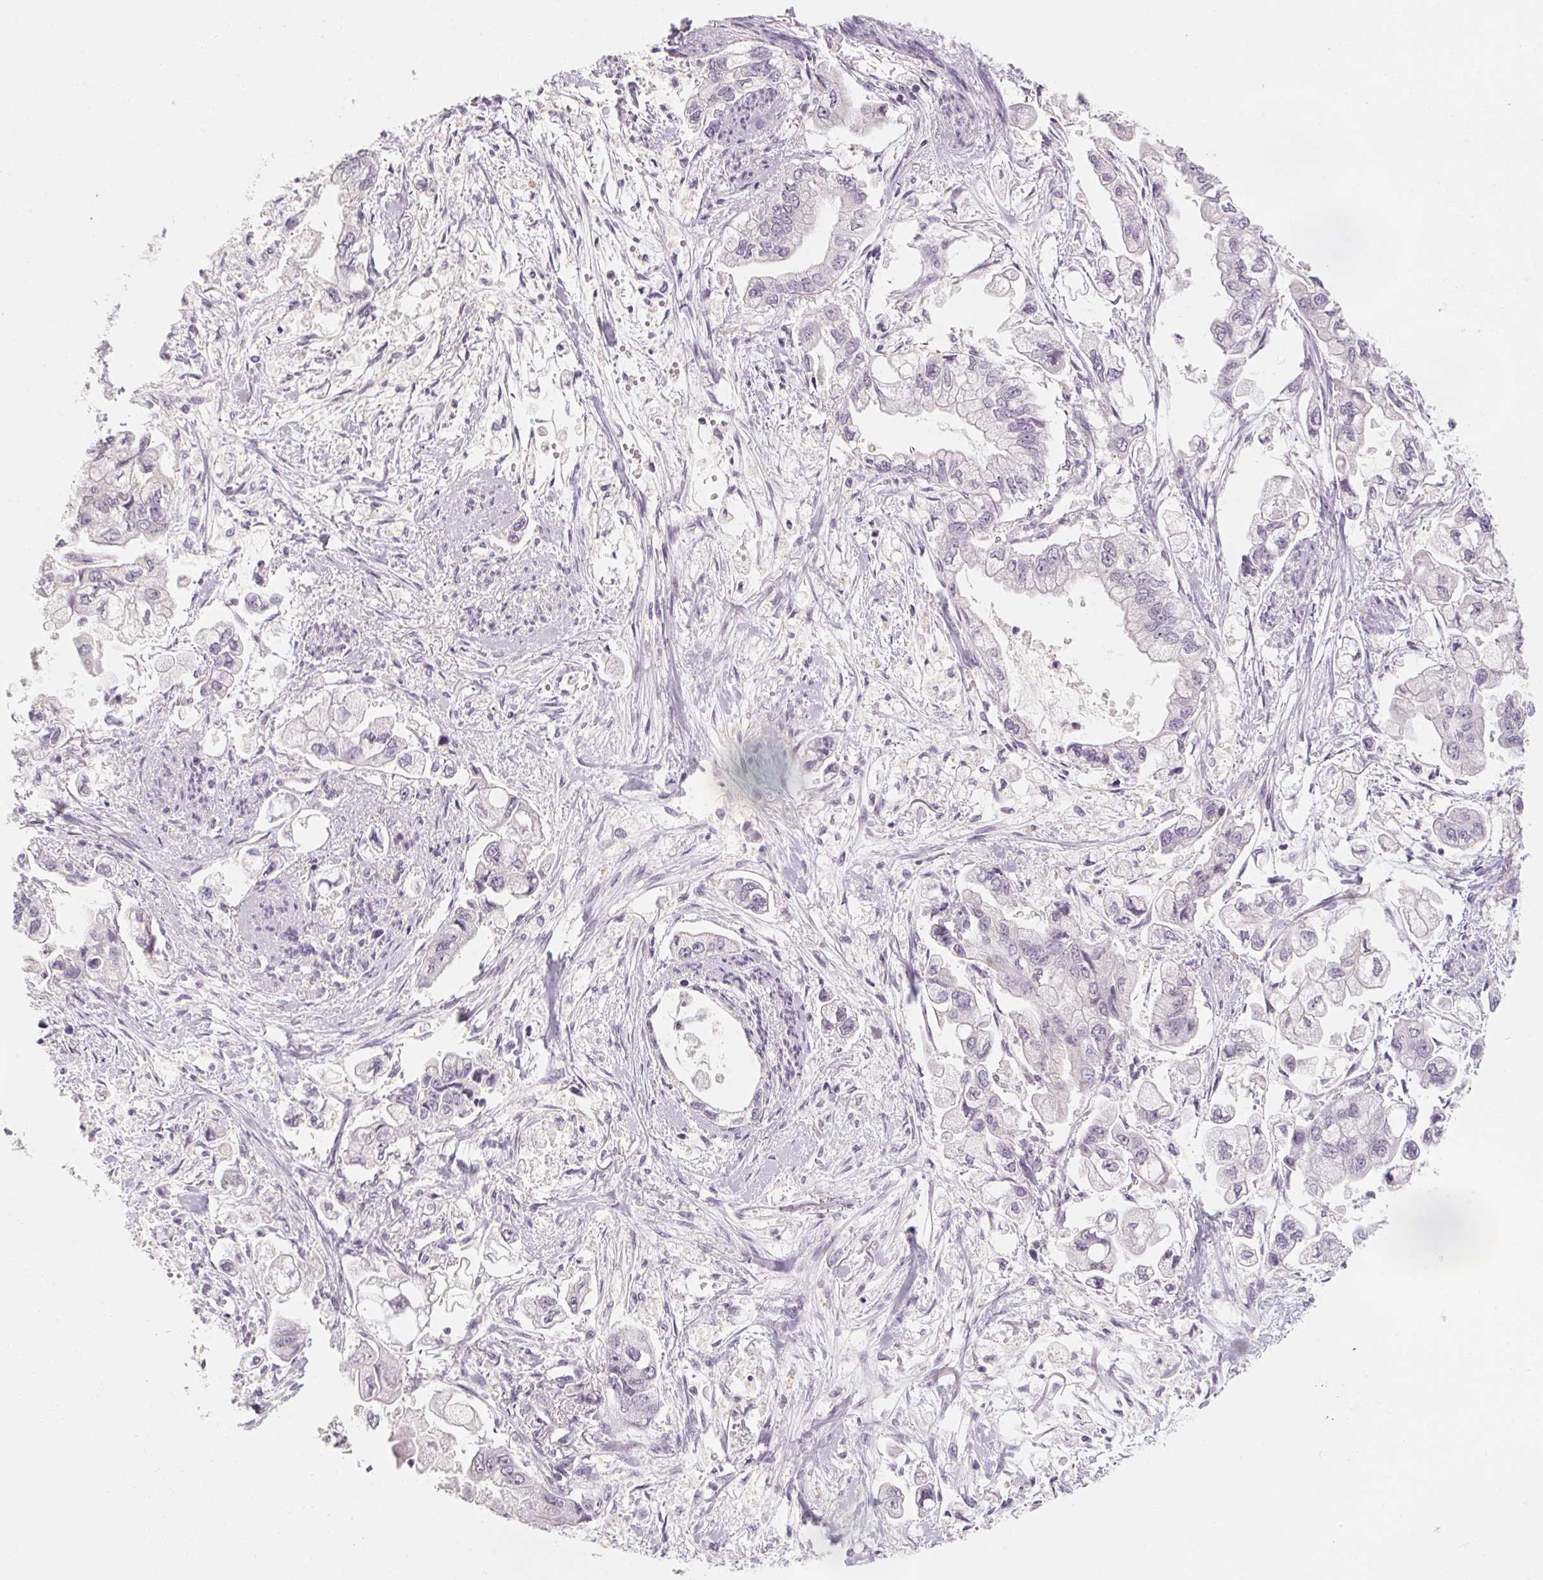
{"staining": {"intensity": "negative", "quantity": "none", "location": "none"}, "tissue": "stomach cancer", "cell_type": "Tumor cells", "image_type": "cancer", "snomed": [{"axis": "morphology", "description": "Normal tissue, NOS"}, {"axis": "morphology", "description": "Adenocarcinoma, NOS"}, {"axis": "topography", "description": "Stomach"}], "caption": "DAB immunohistochemical staining of stomach cancer (adenocarcinoma) shows no significant expression in tumor cells.", "gene": "CAPZA3", "patient": {"sex": "male", "age": 62}}